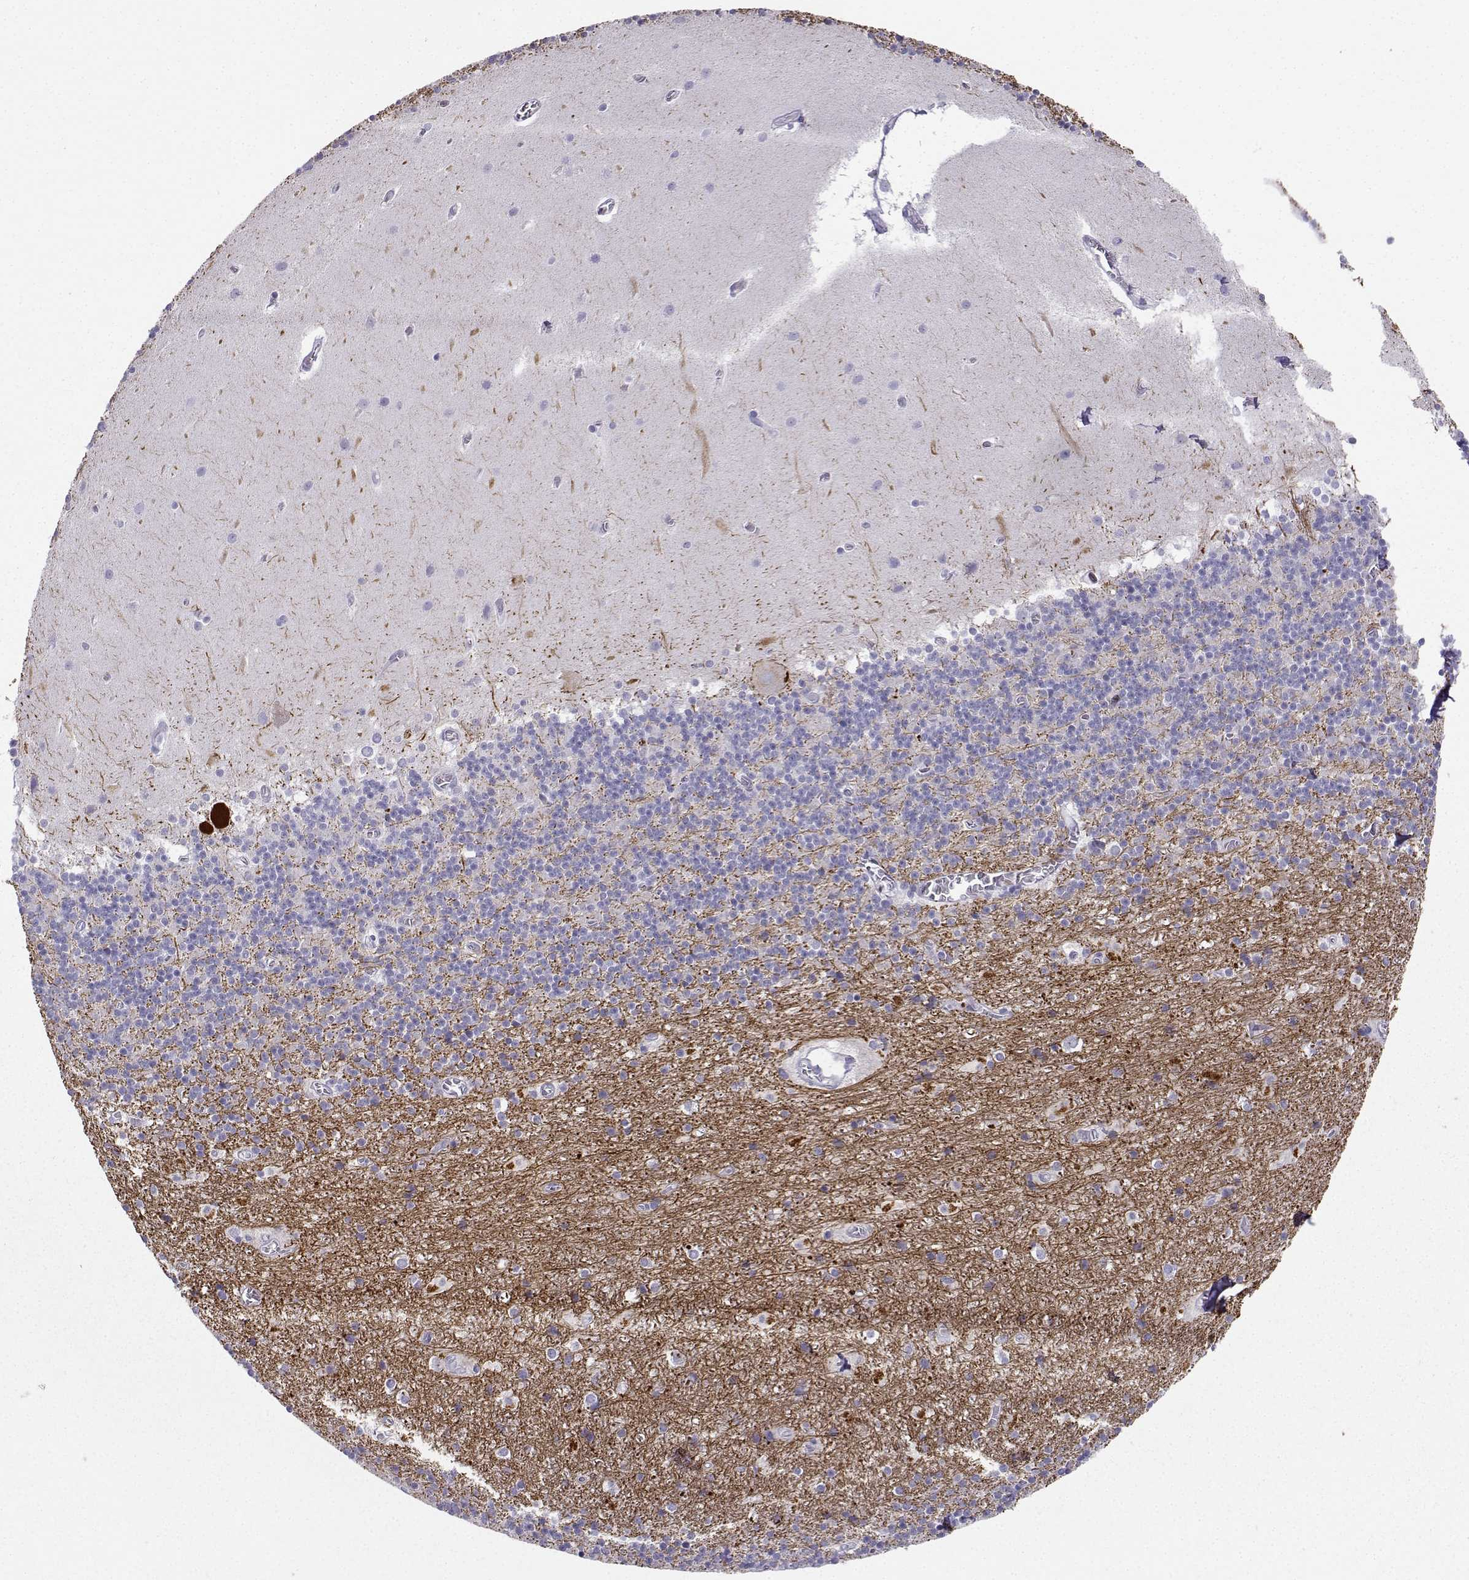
{"staining": {"intensity": "negative", "quantity": "none", "location": "none"}, "tissue": "cerebellum", "cell_type": "Cells in granular layer", "image_type": "normal", "snomed": [{"axis": "morphology", "description": "Normal tissue, NOS"}, {"axis": "topography", "description": "Cerebellum"}], "caption": "Cerebellum stained for a protein using IHC displays no expression cells in granular layer.", "gene": "NEFL", "patient": {"sex": "male", "age": 70}}